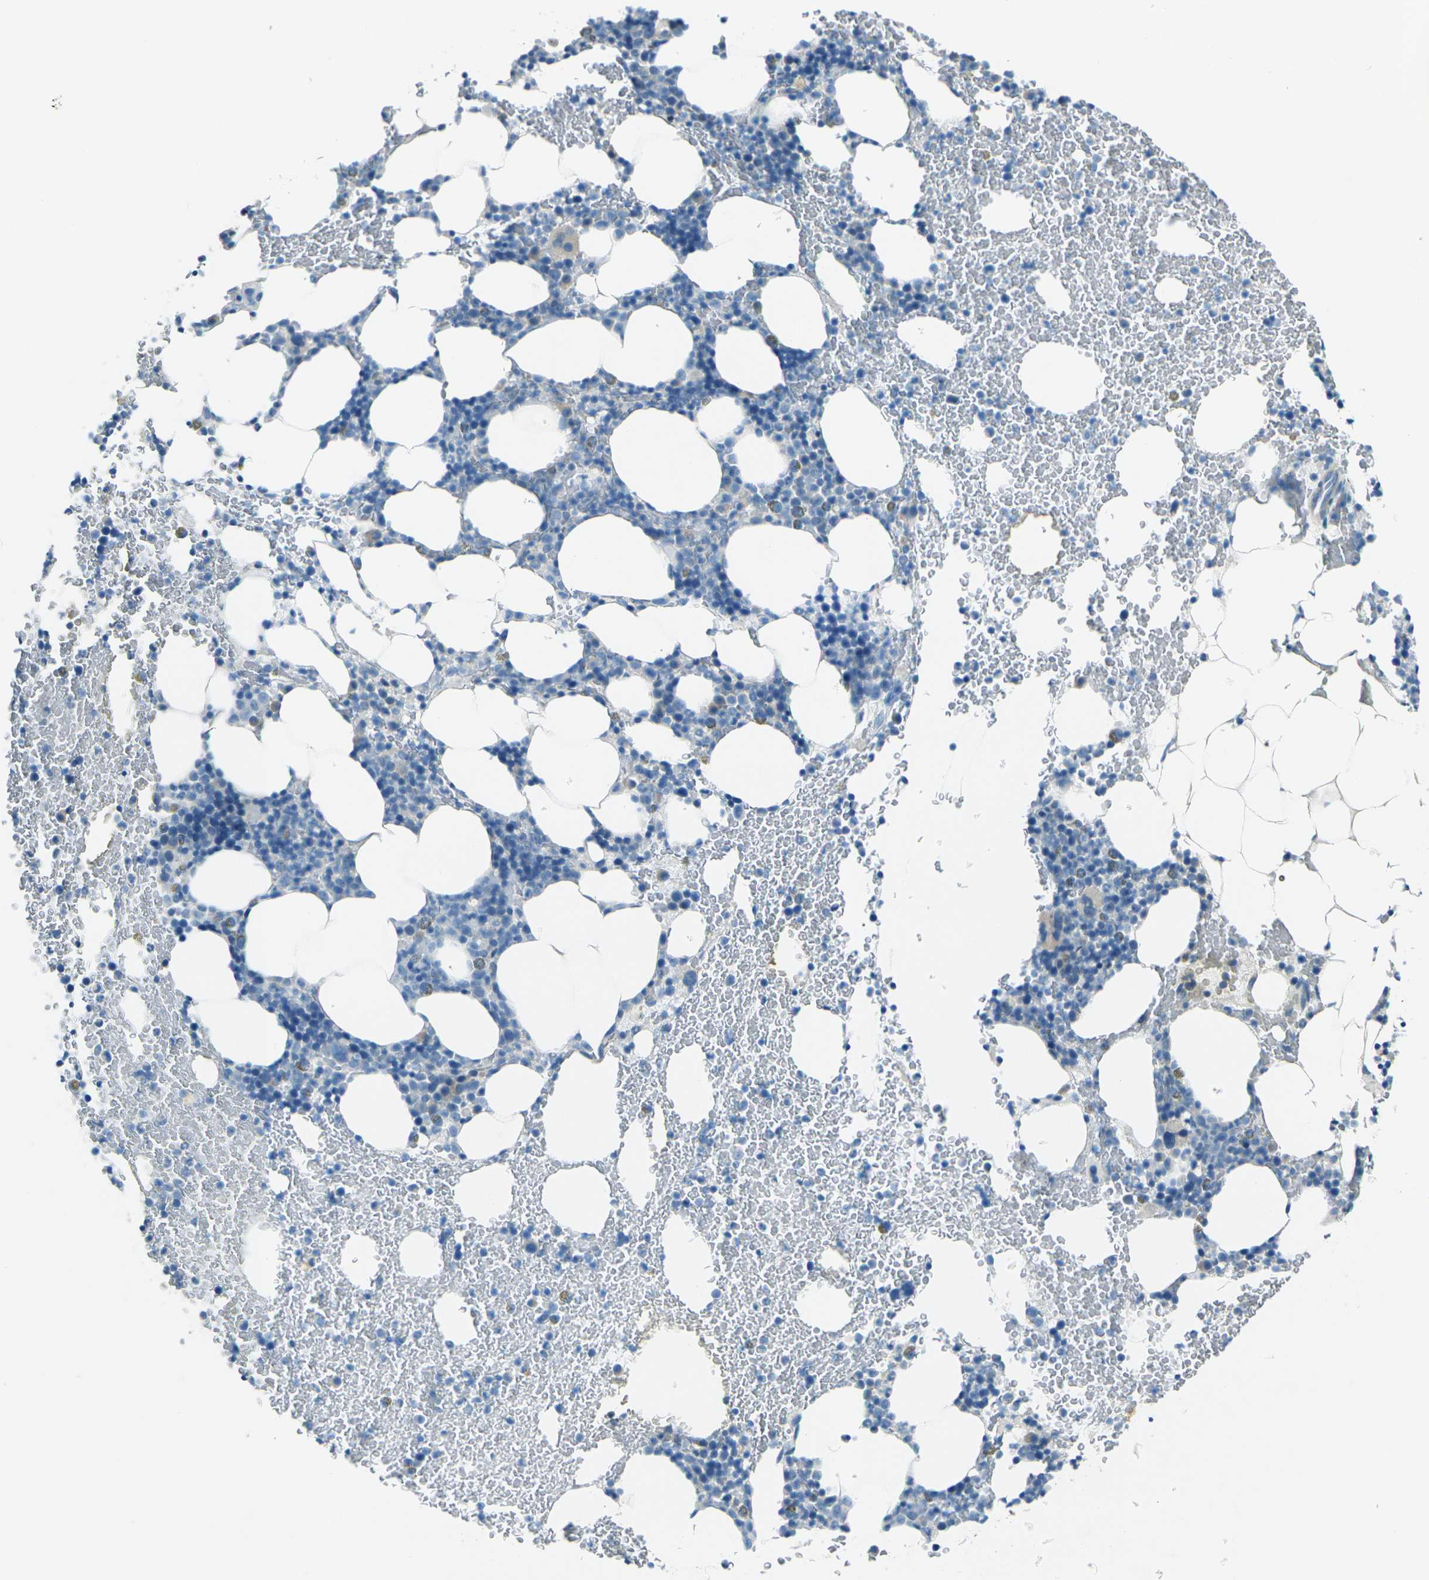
{"staining": {"intensity": "negative", "quantity": "none", "location": "none"}, "tissue": "bone marrow", "cell_type": "Hematopoietic cells", "image_type": "normal", "snomed": [{"axis": "morphology", "description": "Normal tissue, NOS"}, {"axis": "morphology", "description": "Inflammation, NOS"}, {"axis": "topography", "description": "Bone marrow"}], "caption": "IHC histopathology image of normal bone marrow: human bone marrow stained with DAB (3,3'-diaminobenzidine) shows no significant protein staining in hematopoietic cells.", "gene": "ANKRD46", "patient": {"sex": "female", "age": 70}}